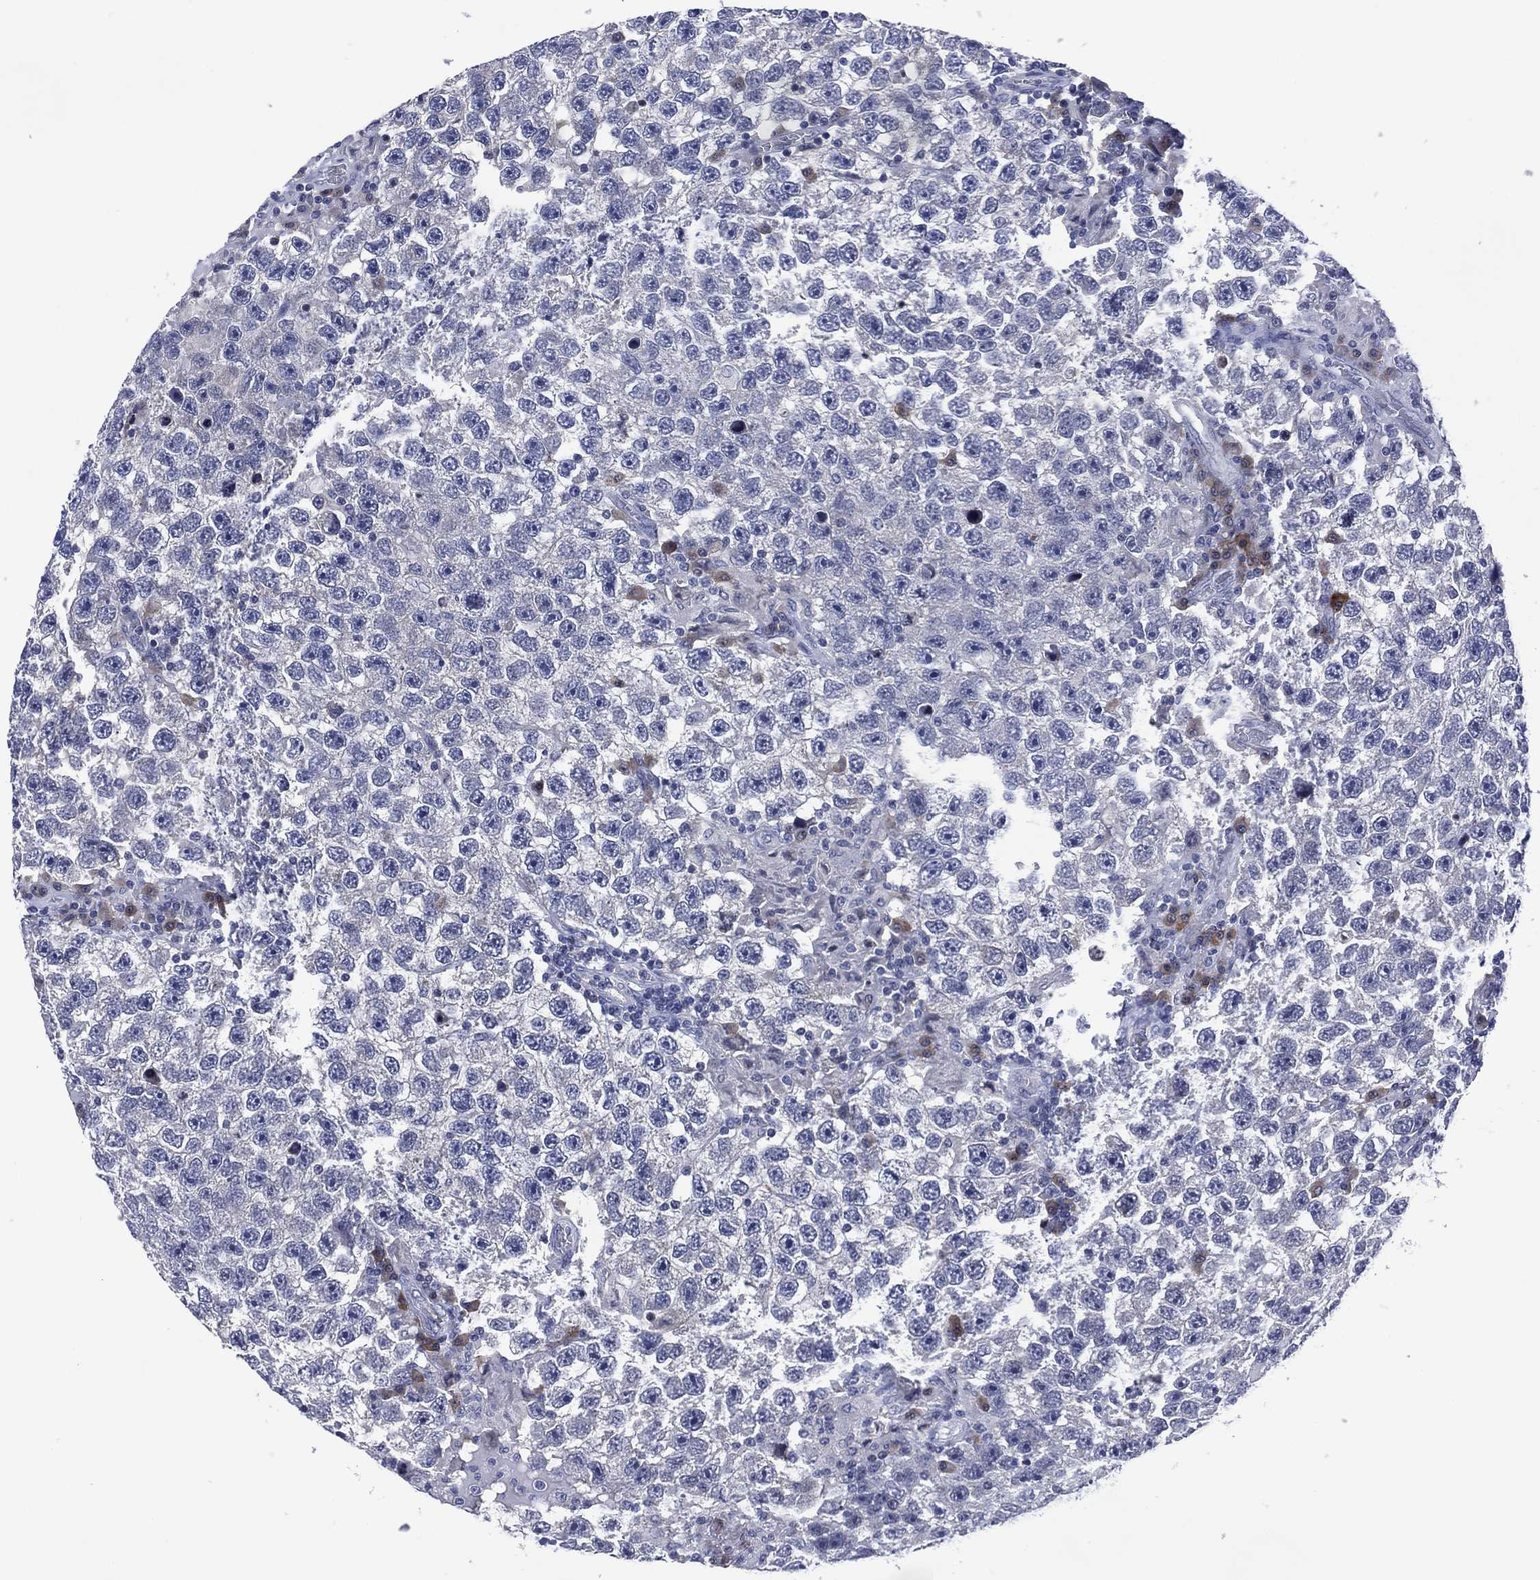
{"staining": {"intensity": "negative", "quantity": "none", "location": "none"}, "tissue": "testis cancer", "cell_type": "Tumor cells", "image_type": "cancer", "snomed": [{"axis": "morphology", "description": "Seminoma, NOS"}, {"axis": "topography", "description": "Testis"}], "caption": "Protein analysis of testis cancer (seminoma) displays no significant expression in tumor cells.", "gene": "USP26", "patient": {"sex": "male", "age": 26}}